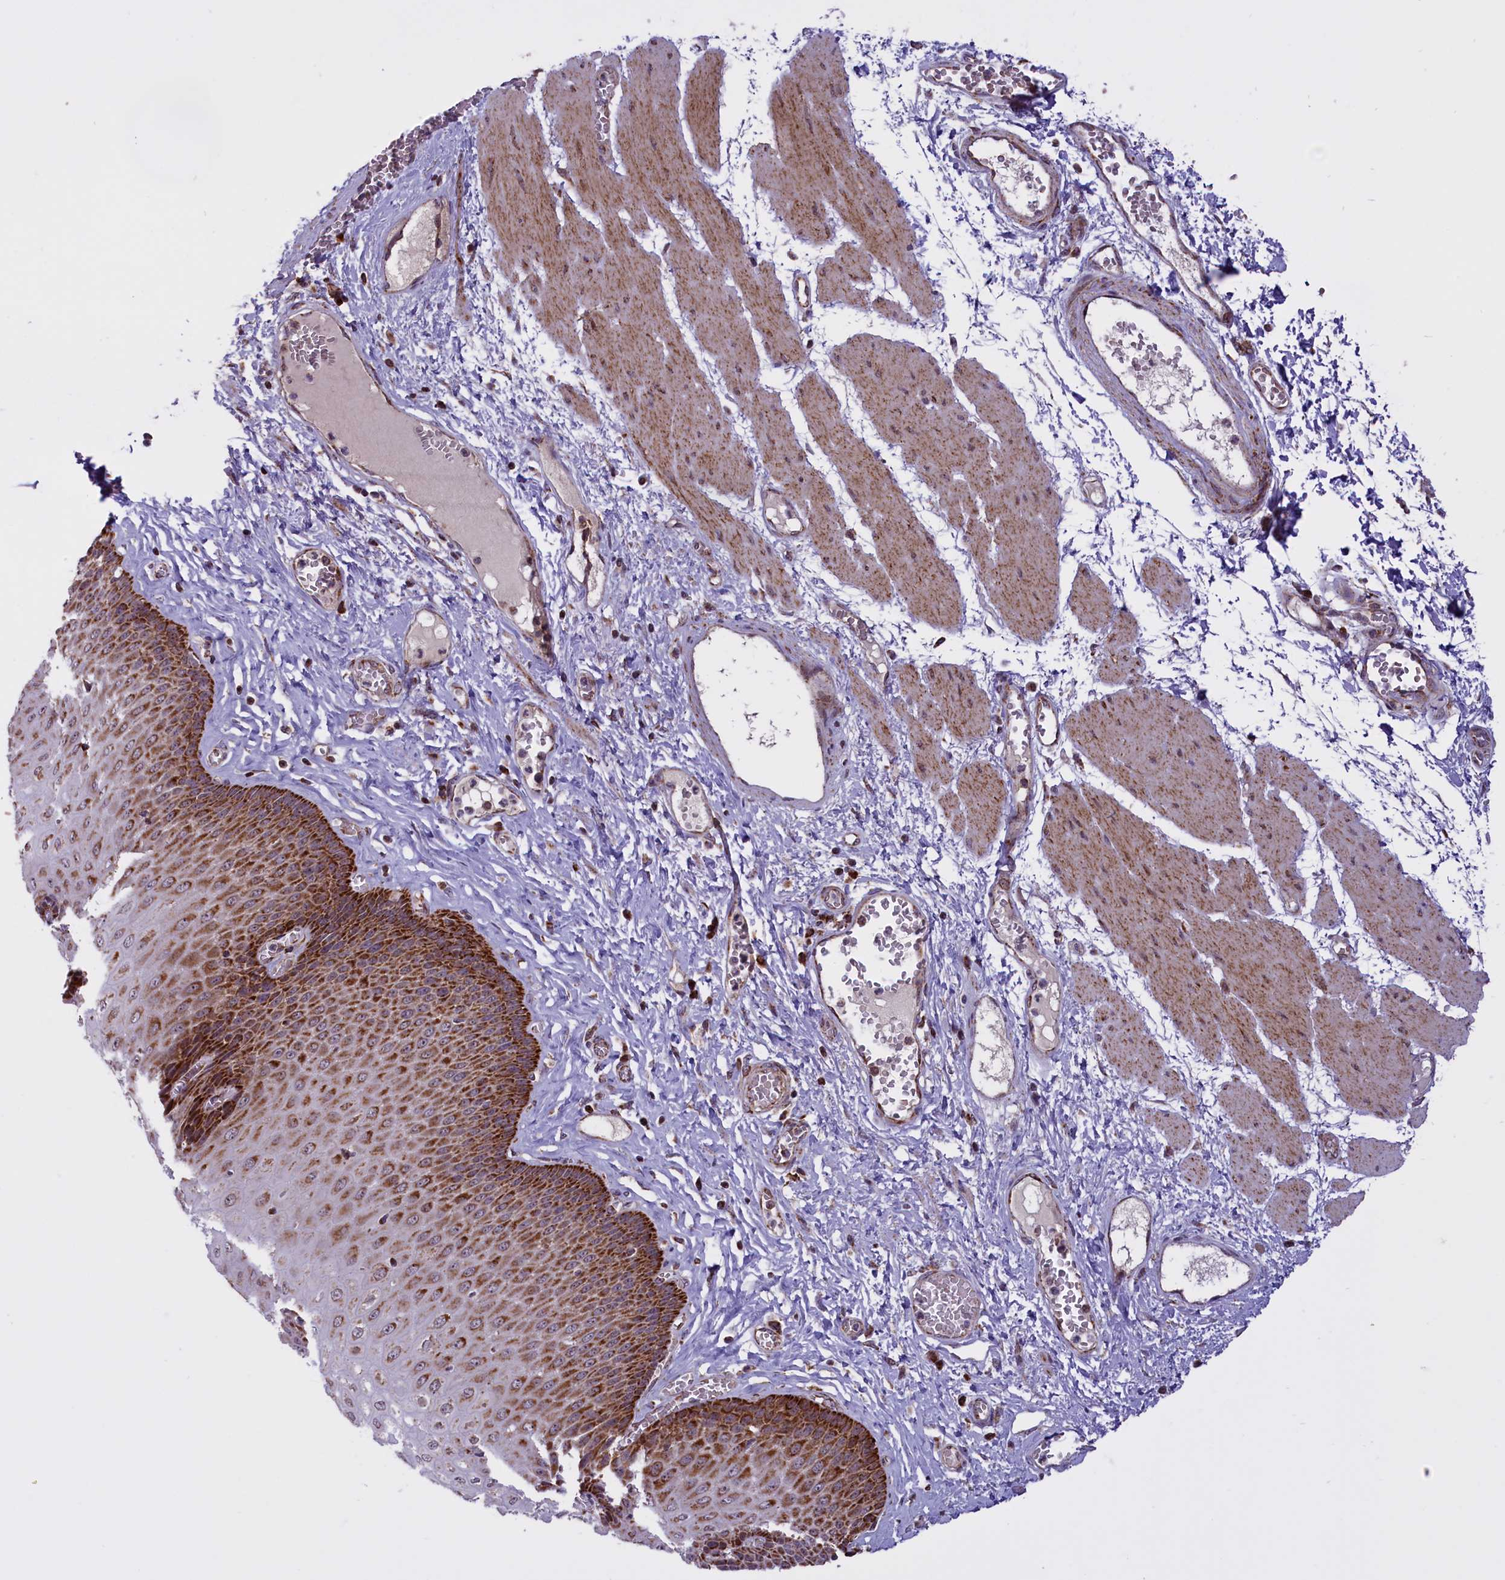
{"staining": {"intensity": "strong", "quantity": "25%-75%", "location": "cytoplasmic/membranous"}, "tissue": "esophagus", "cell_type": "Squamous epithelial cells", "image_type": "normal", "snomed": [{"axis": "morphology", "description": "Normal tissue, NOS"}, {"axis": "topography", "description": "Esophagus"}], "caption": "The immunohistochemical stain labels strong cytoplasmic/membranous positivity in squamous epithelial cells of benign esophagus.", "gene": "NDUFS5", "patient": {"sex": "male", "age": 60}}